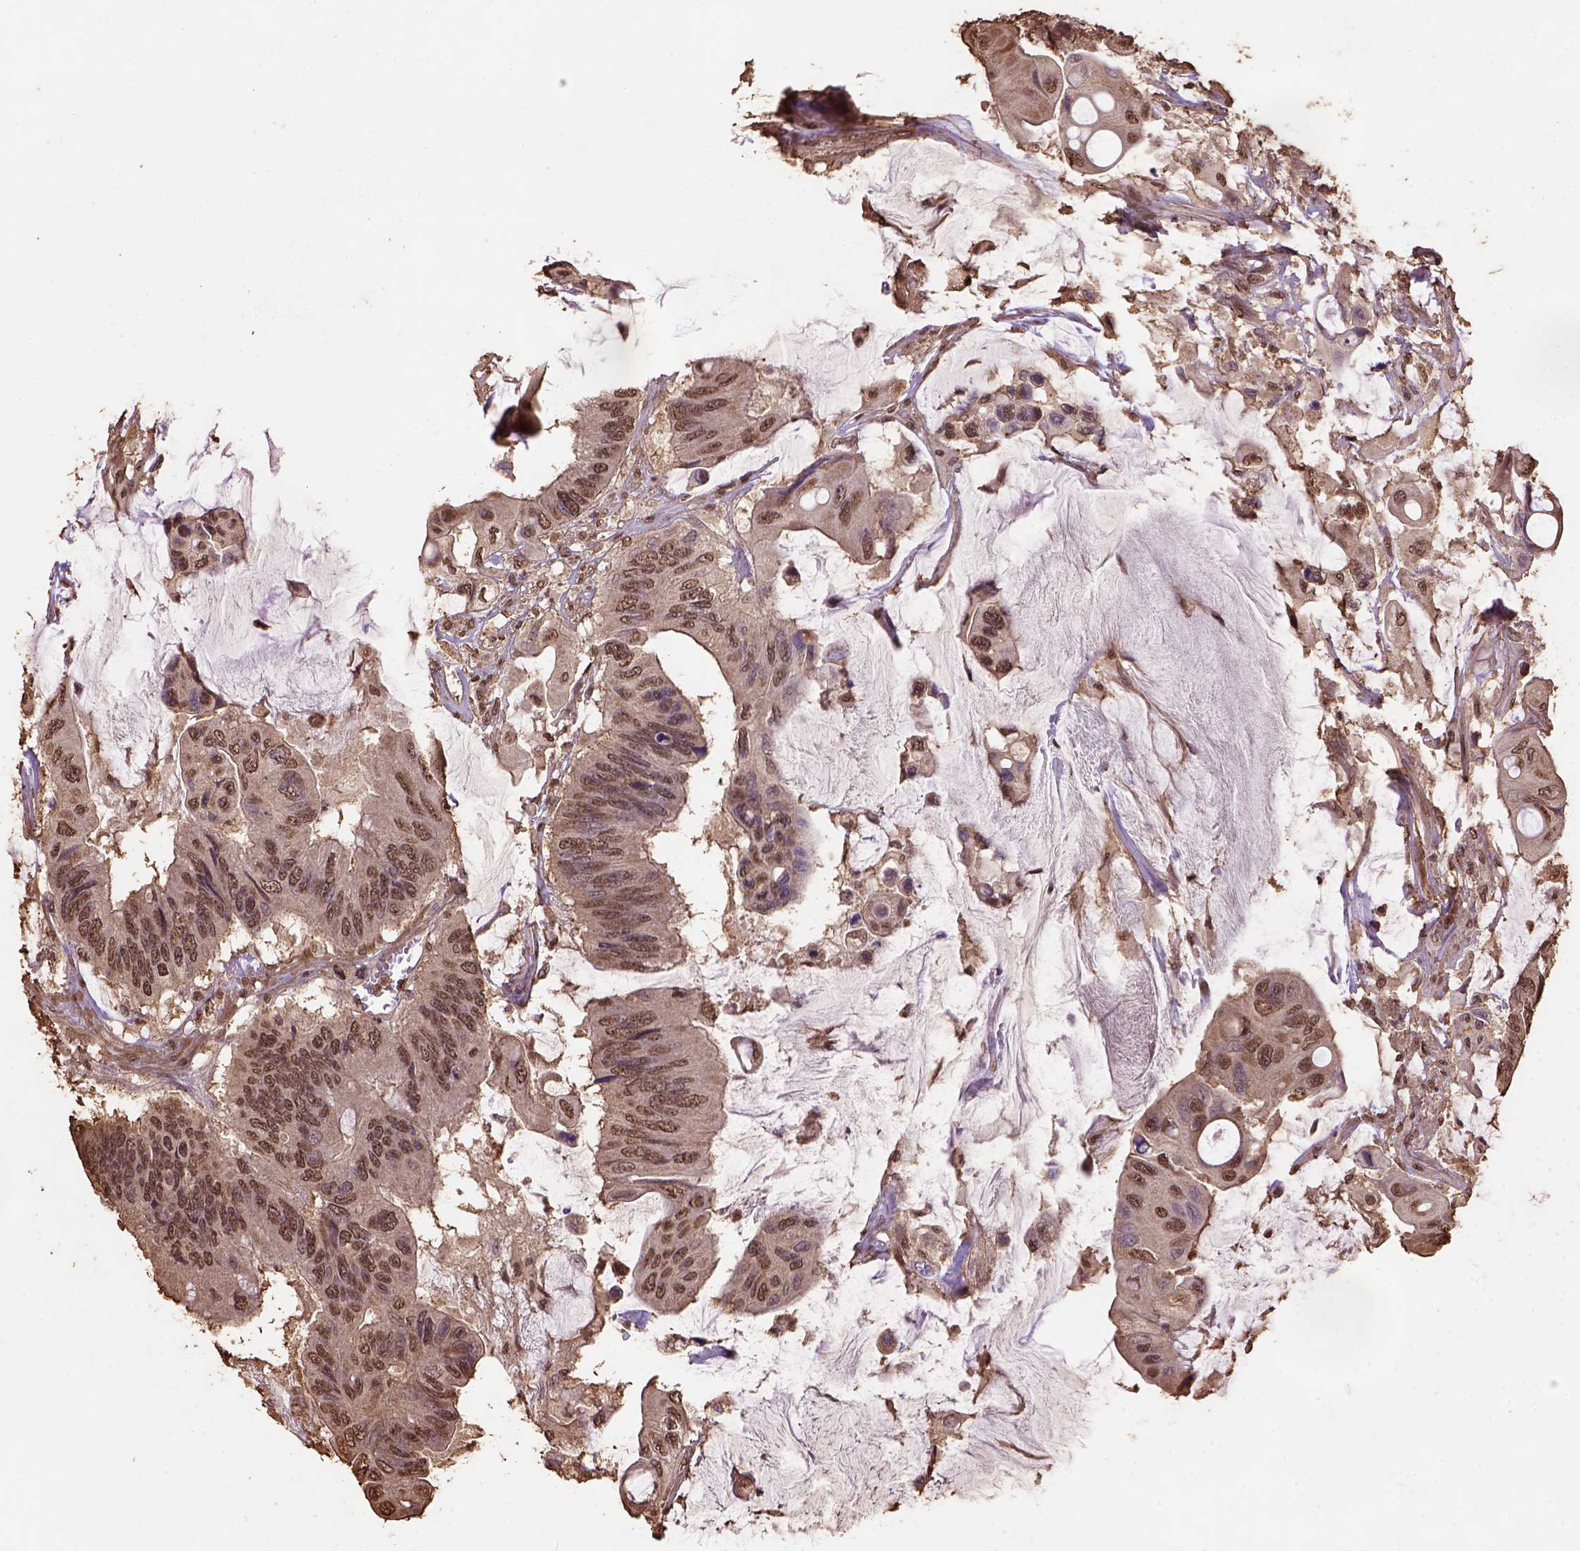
{"staining": {"intensity": "moderate", "quantity": ">75%", "location": "nuclear"}, "tissue": "colorectal cancer", "cell_type": "Tumor cells", "image_type": "cancer", "snomed": [{"axis": "morphology", "description": "Adenocarcinoma, NOS"}, {"axis": "topography", "description": "Rectum"}], "caption": "Moderate nuclear positivity is seen in approximately >75% of tumor cells in colorectal adenocarcinoma.", "gene": "CSTF2T", "patient": {"sex": "male", "age": 63}}